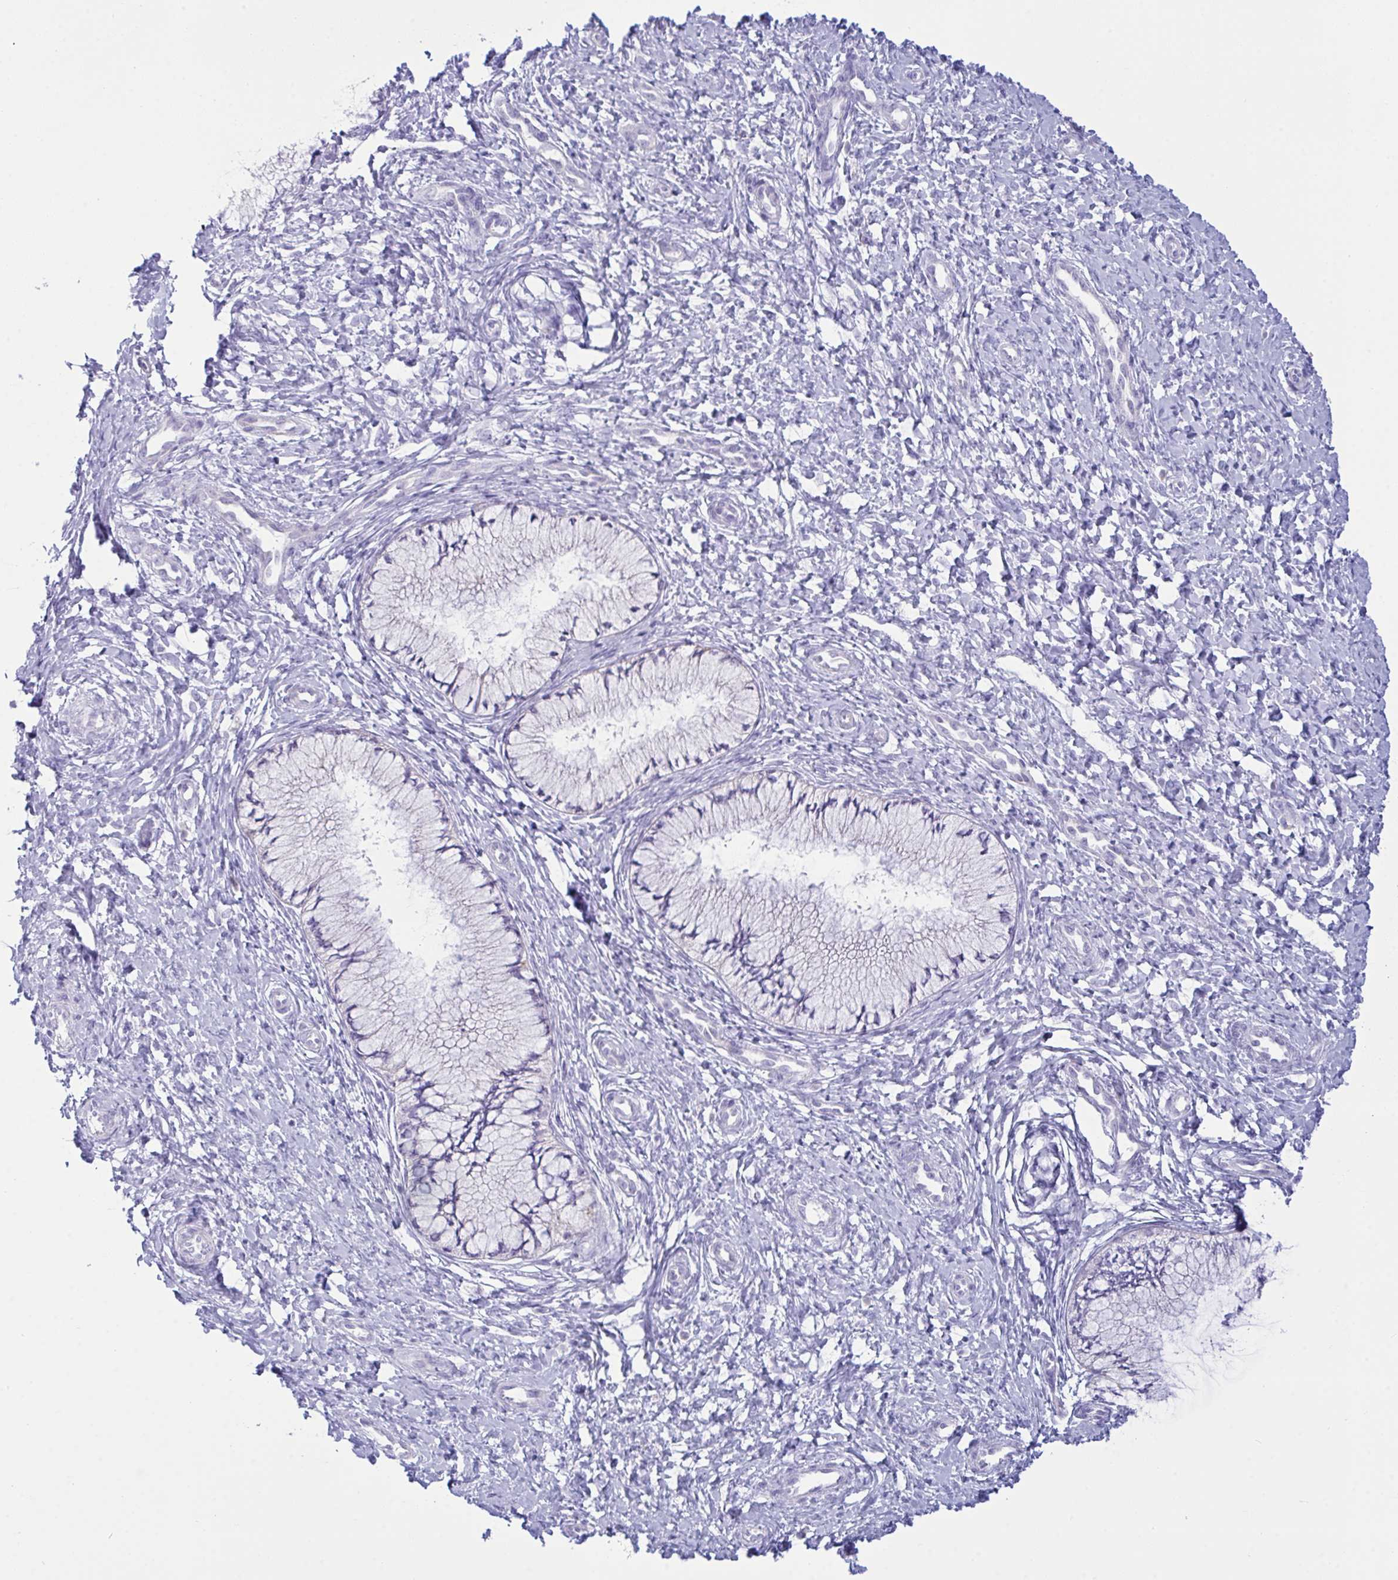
{"staining": {"intensity": "negative", "quantity": "none", "location": "none"}, "tissue": "cervix", "cell_type": "Glandular cells", "image_type": "normal", "snomed": [{"axis": "morphology", "description": "Normal tissue, NOS"}, {"axis": "topography", "description": "Cervix"}], "caption": "High power microscopy micrograph of an immunohistochemistry (IHC) histopathology image of unremarkable cervix, revealing no significant expression in glandular cells. The staining is performed using DAB (3,3'-diaminobenzidine) brown chromogen with nuclei counter-stained in using hematoxylin.", "gene": "BBS1", "patient": {"sex": "female", "age": 37}}